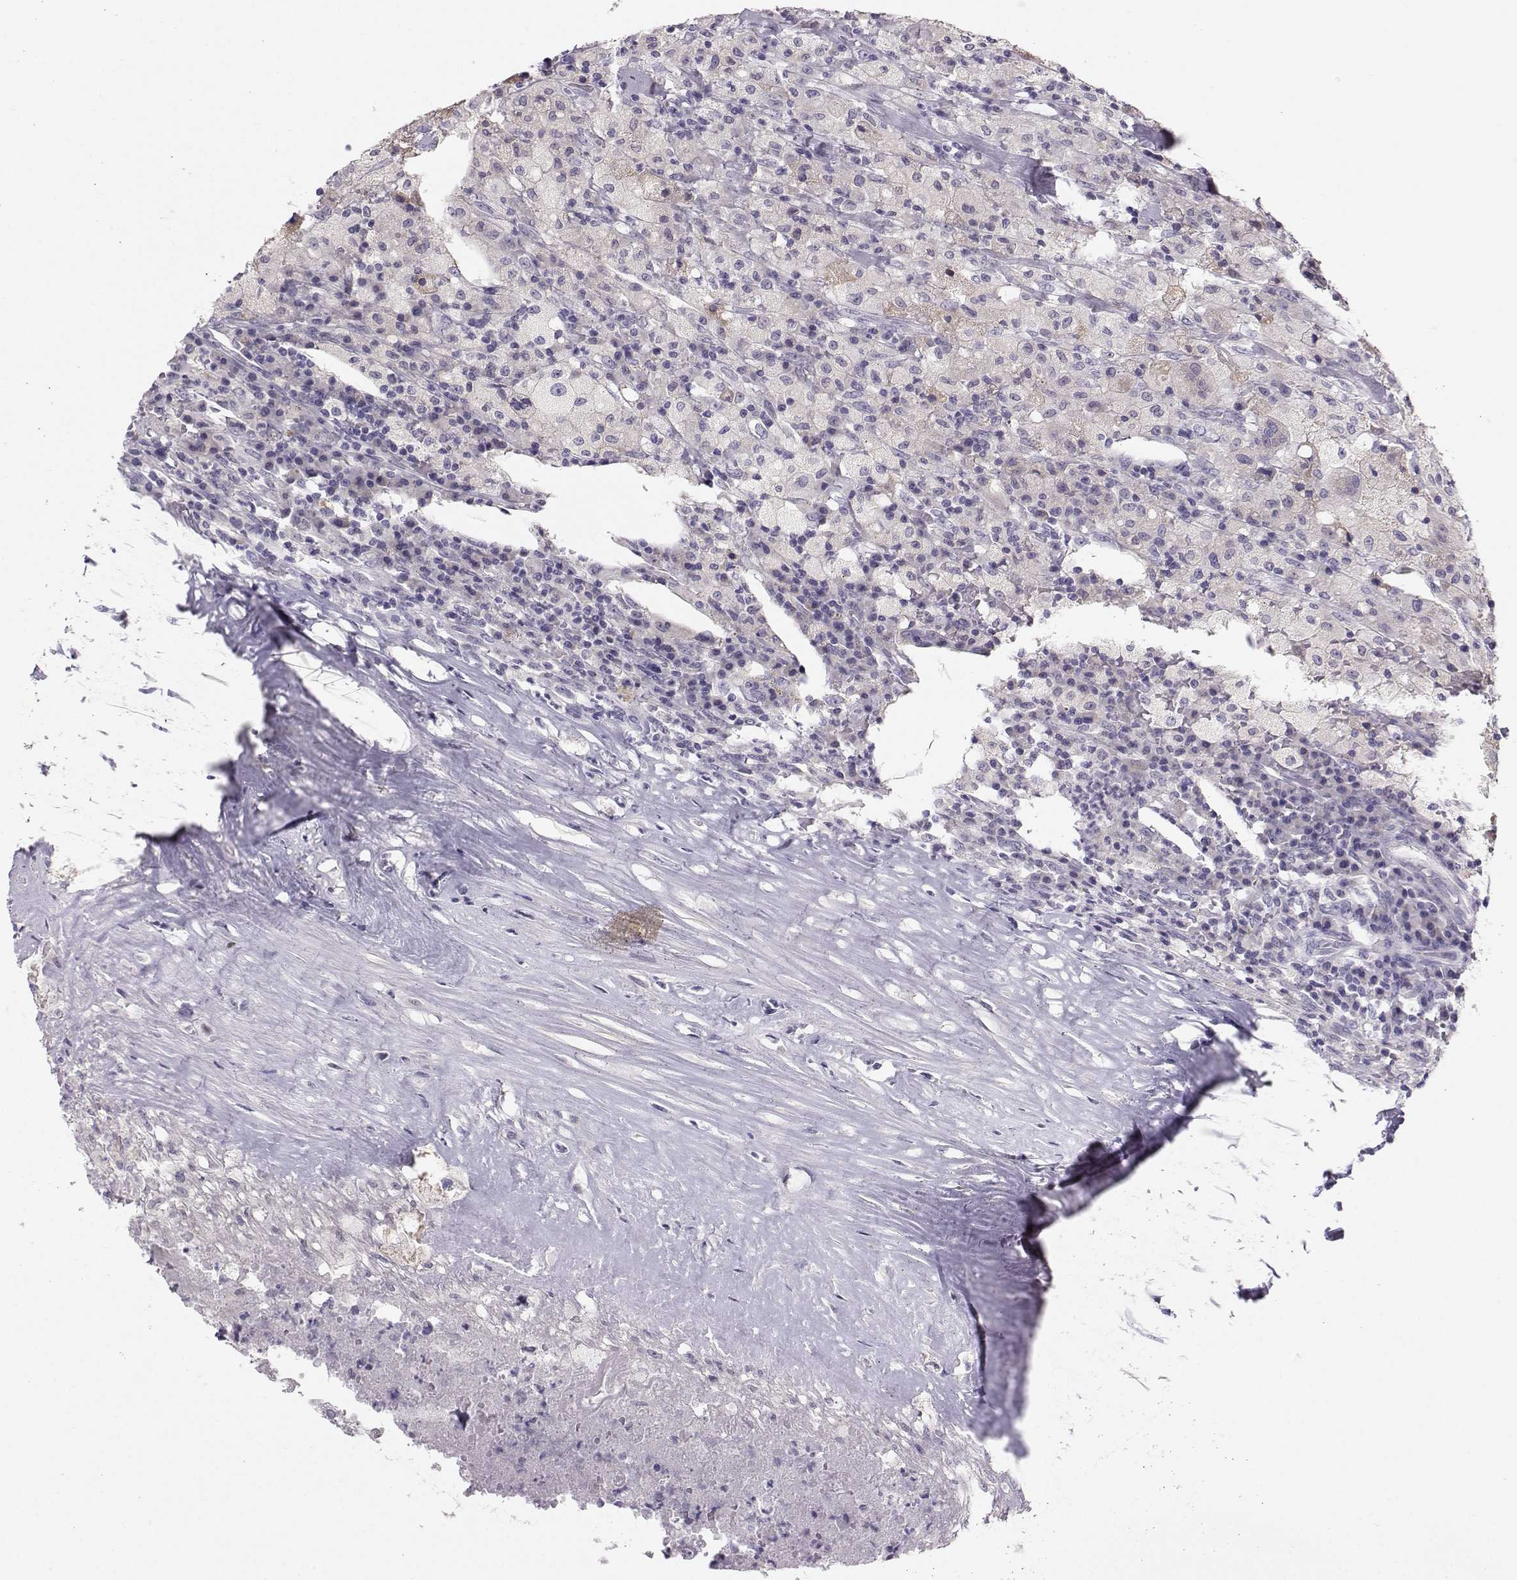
{"staining": {"intensity": "weak", "quantity": "<25%", "location": "cytoplasmic/membranous"}, "tissue": "testis cancer", "cell_type": "Tumor cells", "image_type": "cancer", "snomed": [{"axis": "morphology", "description": "Necrosis, NOS"}, {"axis": "morphology", "description": "Carcinoma, Embryonal, NOS"}, {"axis": "topography", "description": "Testis"}], "caption": "IHC of testis cancer (embryonal carcinoma) demonstrates no expression in tumor cells.", "gene": "DNAAF1", "patient": {"sex": "male", "age": 19}}